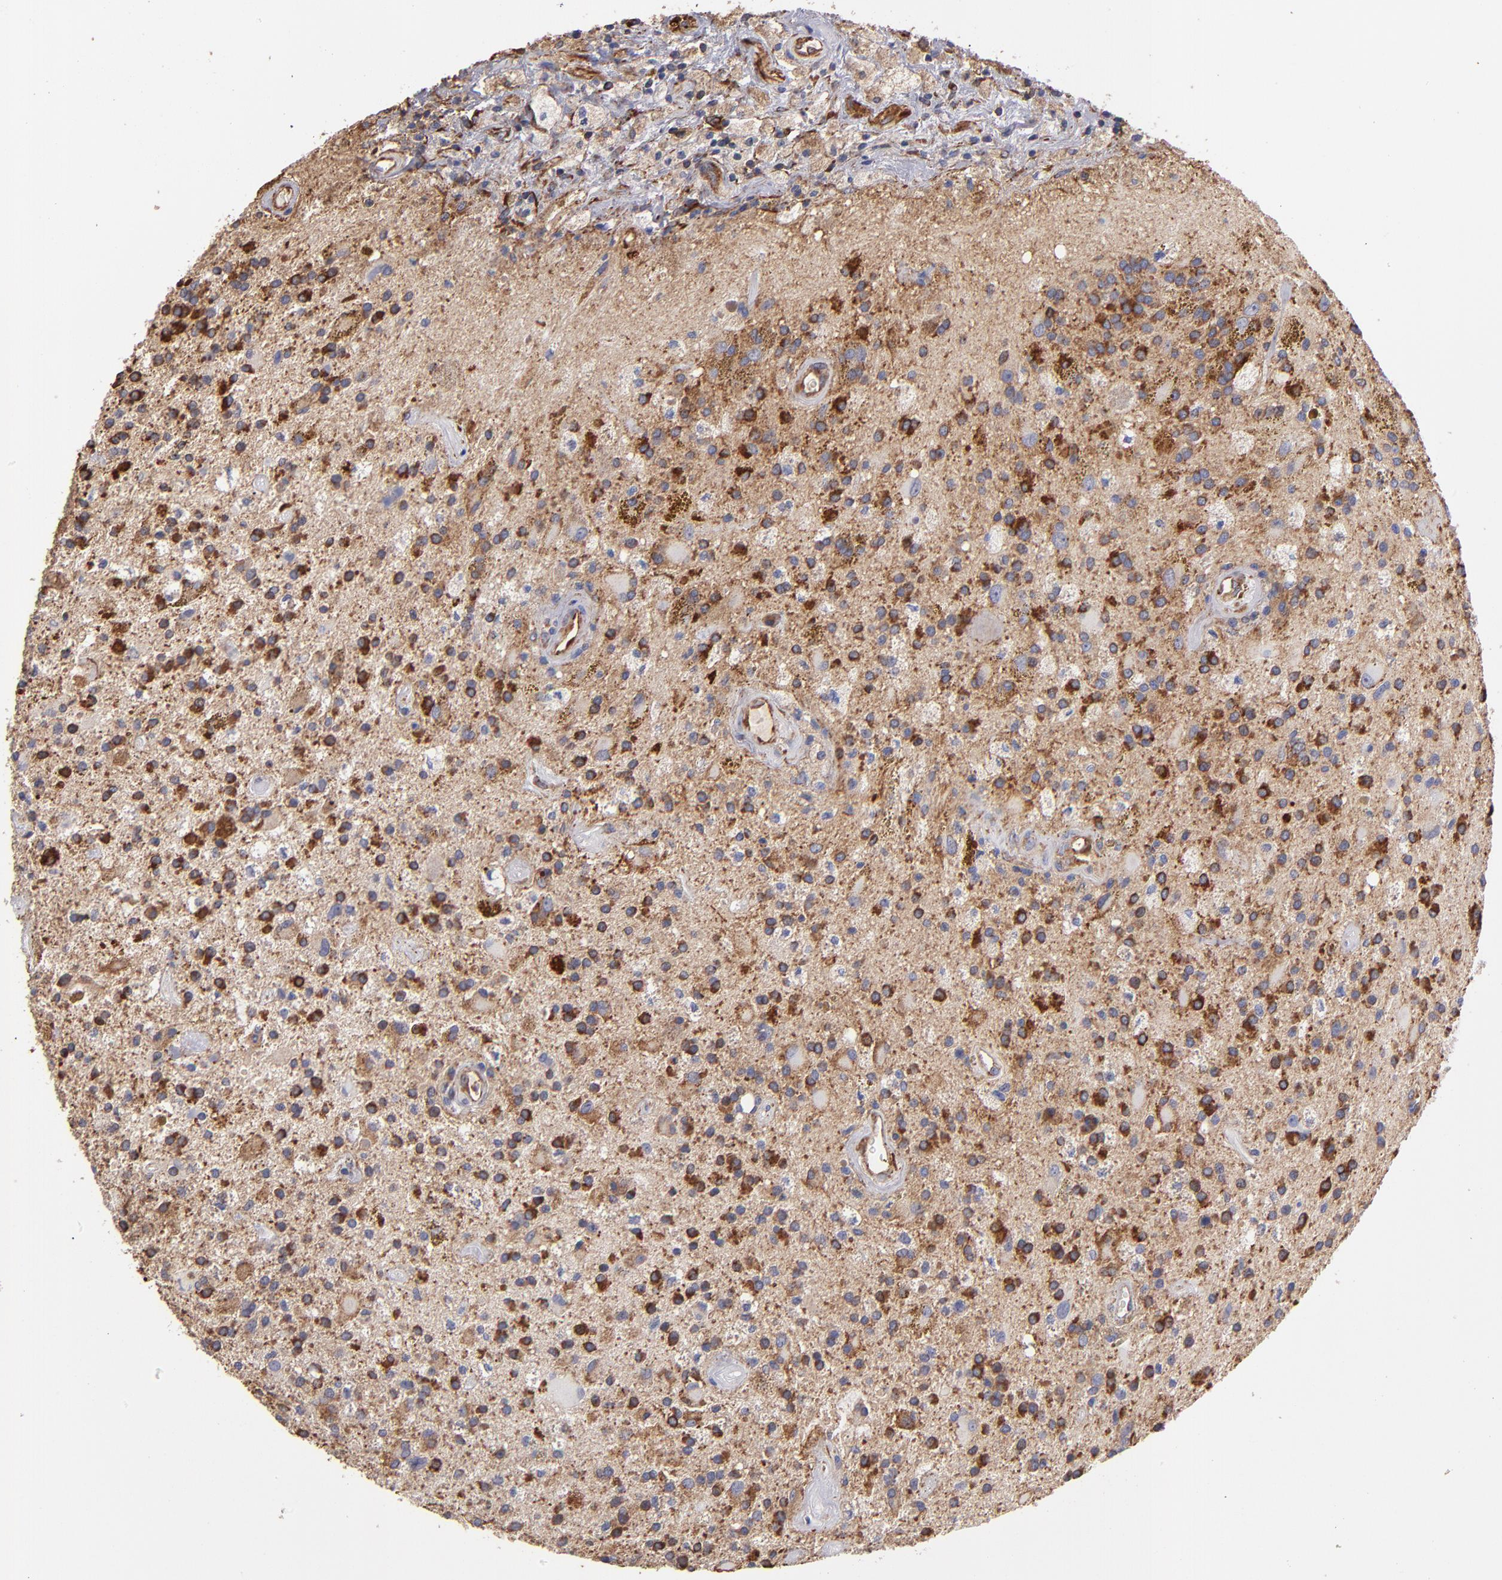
{"staining": {"intensity": "strong", "quantity": "25%-75%", "location": "cytoplasmic/membranous"}, "tissue": "glioma", "cell_type": "Tumor cells", "image_type": "cancer", "snomed": [{"axis": "morphology", "description": "Glioma, malignant, Low grade"}, {"axis": "topography", "description": "Brain"}], "caption": "A micrograph of glioma stained for a protein demonstrates strong cytoplasmic/membranous brown staining in tumor cells.", "gene": "MVP", "patient": {"sex": "male", "age": 58}}